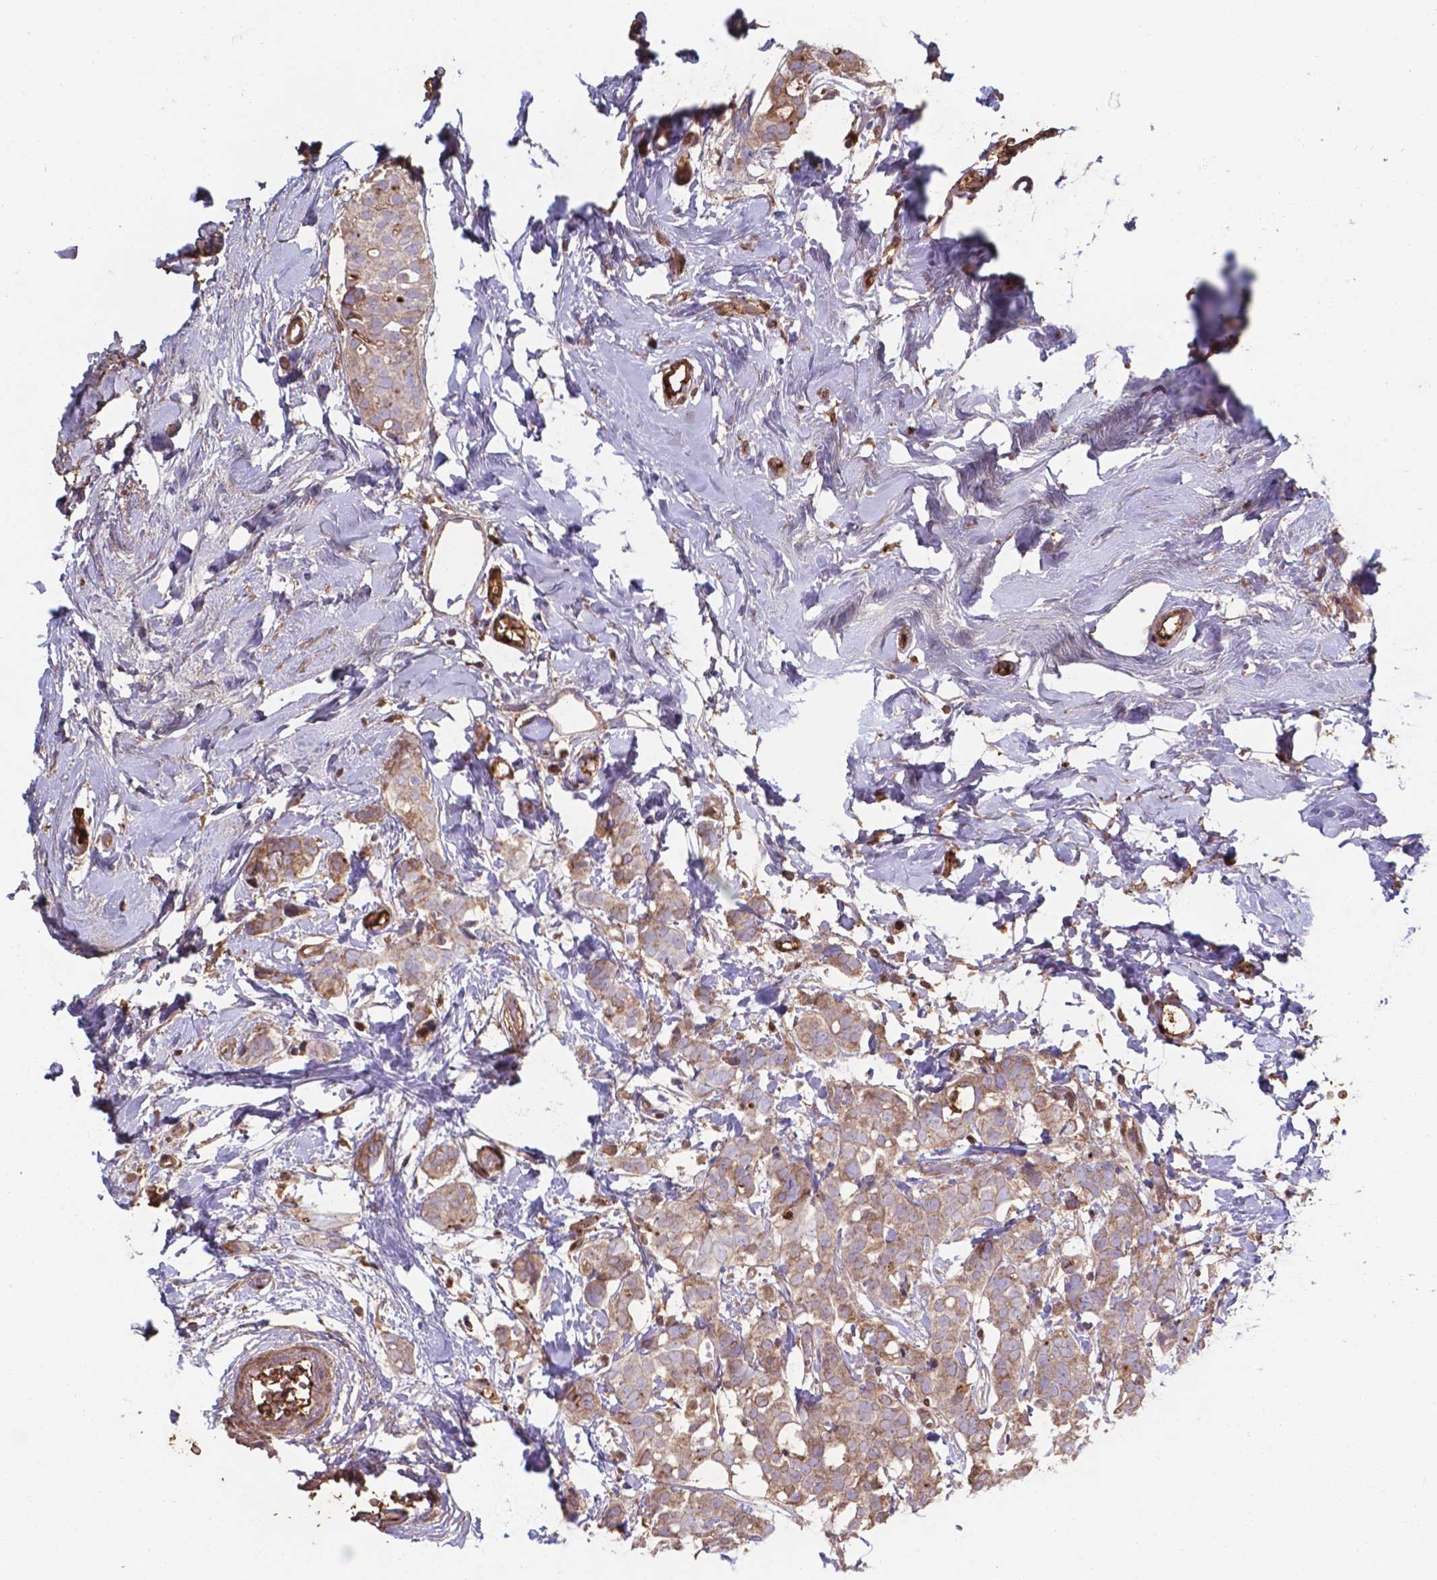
{"staining": {"intensity": "weak", "quantity": ">75%", "location": "cytoplasmic/membranous"}, "tissue": "breast cancer", "cell_type": "Tumor cells", "image_type": "cancer", "snomed": [{"axis": "morphology", "description": "Duct carcinoma"}, {"axis": "topography", "description": "Breast"}], "caption": "Immunohistochemistry (IHC) of human breast cancer (invasive ductal carcinoma) shows low levels of weak cytoplasmic/membranous positivity in approximately >75% of tumor cells.", "gene": "SERPINA1", "patient": {"sex": "female", "age": 40}}